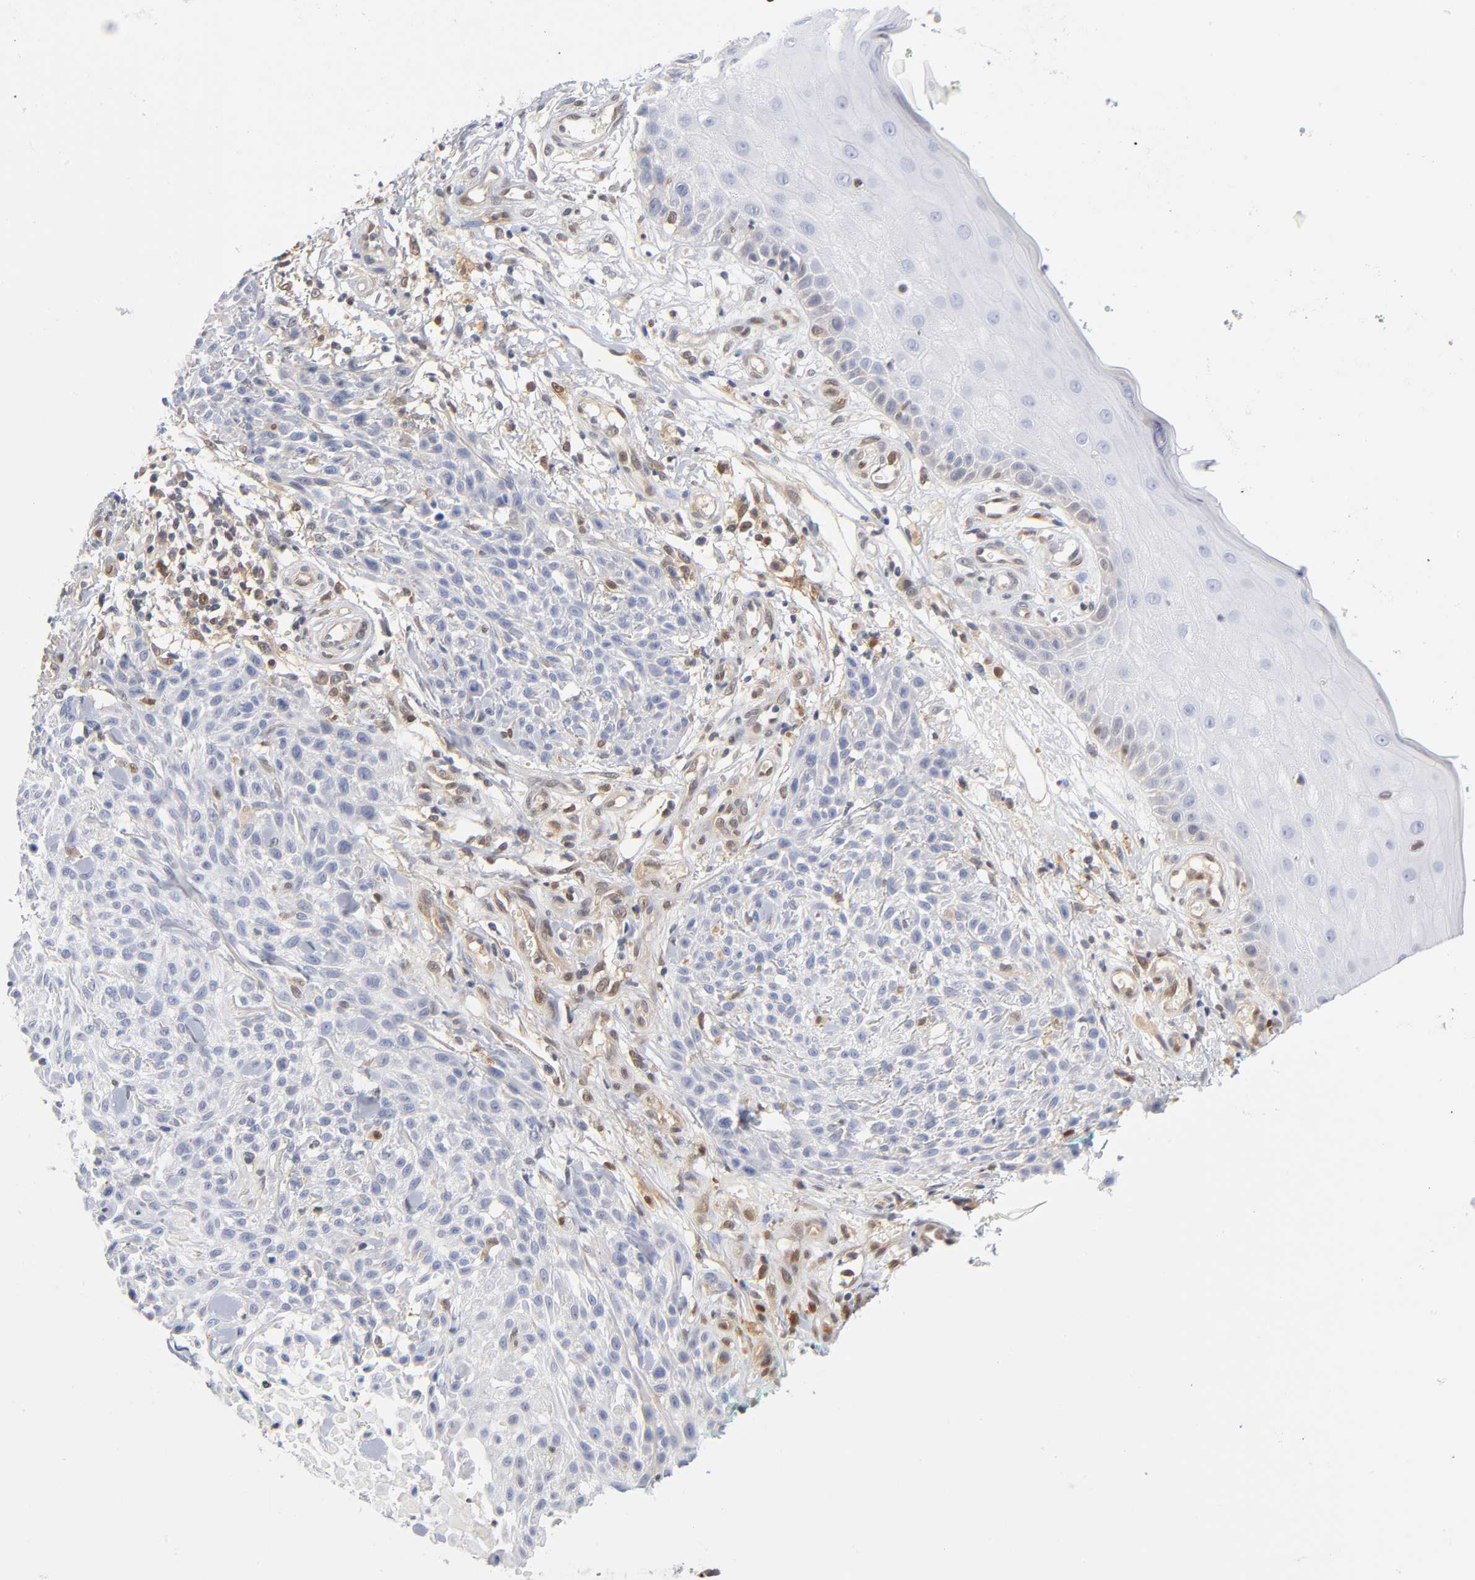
{"staining": {"intensity": "negative", "quantity": "none", "location": "none"}, "tissue": "skin cancer", "cell_type": "Tumor cells", "image_type": "cancer", "snomed": [{"axis": "morphology", "description": "Squamous cell carcinoma, NOS"}, {"axis": "topography", "description": "Skin"}], "caption": "Image shows no significant protein expression in tumor cells of skin cancer.", "gene": "DFFB", "patient": {"sex": "female", "age": 42}}